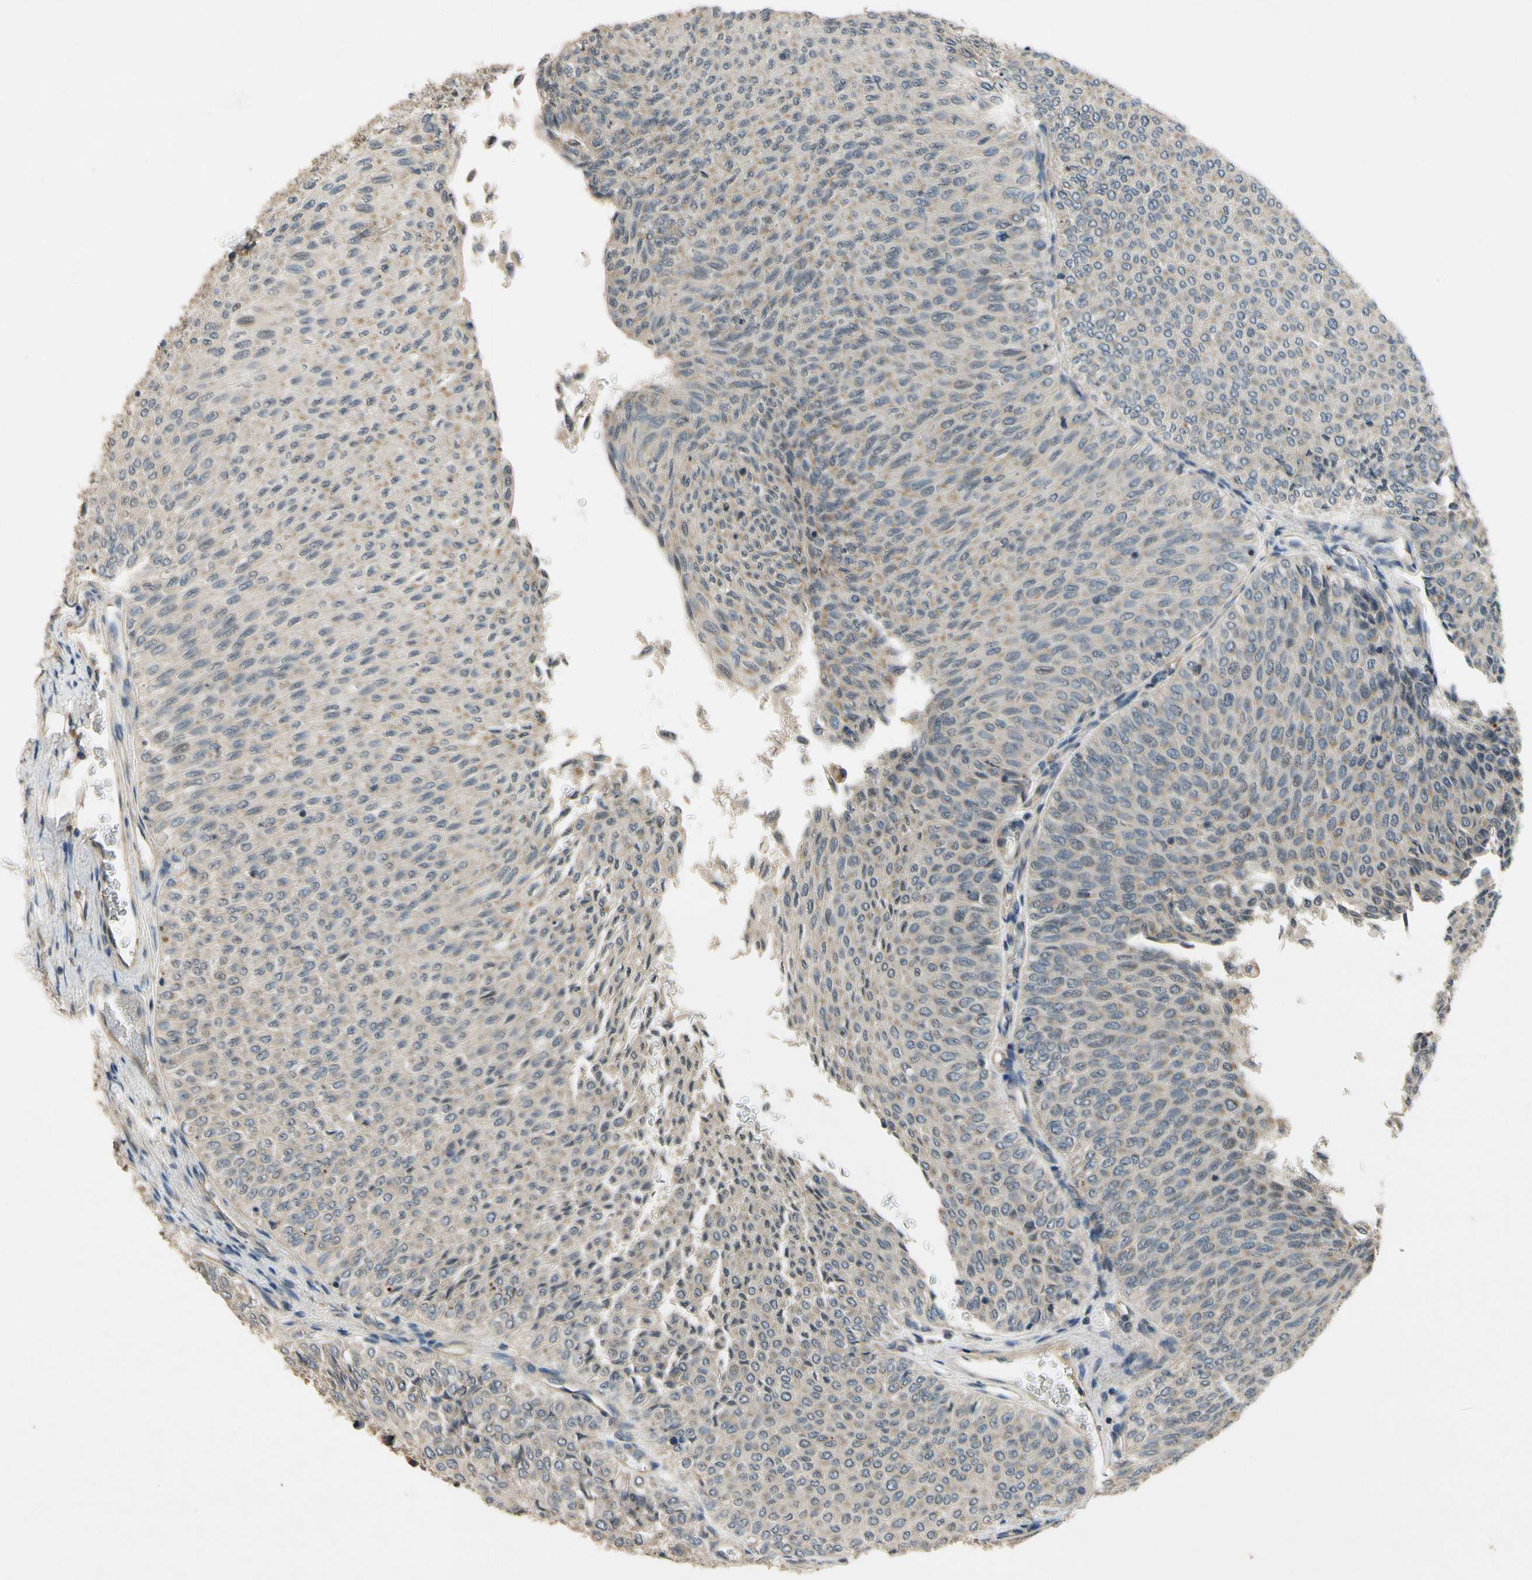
{"staining": {"intensity": "weak", "quantity": "<25%", "location": "cytoplasmic/membranous"}, "tissue": "urothelial cancer", "cell_type": "Tumor cells", "image_type": "cancer", "snomed": [{"axis": "morphology", "description": "Urothelial carcinoma, Low grade"}, {"axis": "topography", "description": "Urinary bladder"}], "caption": "Immunohistochemistry of low-grade urothelial carcinoma reveals no staining in tumor cells.", "gene": "ALKBH3", "patient": {"sex": "male", "age": 78}}